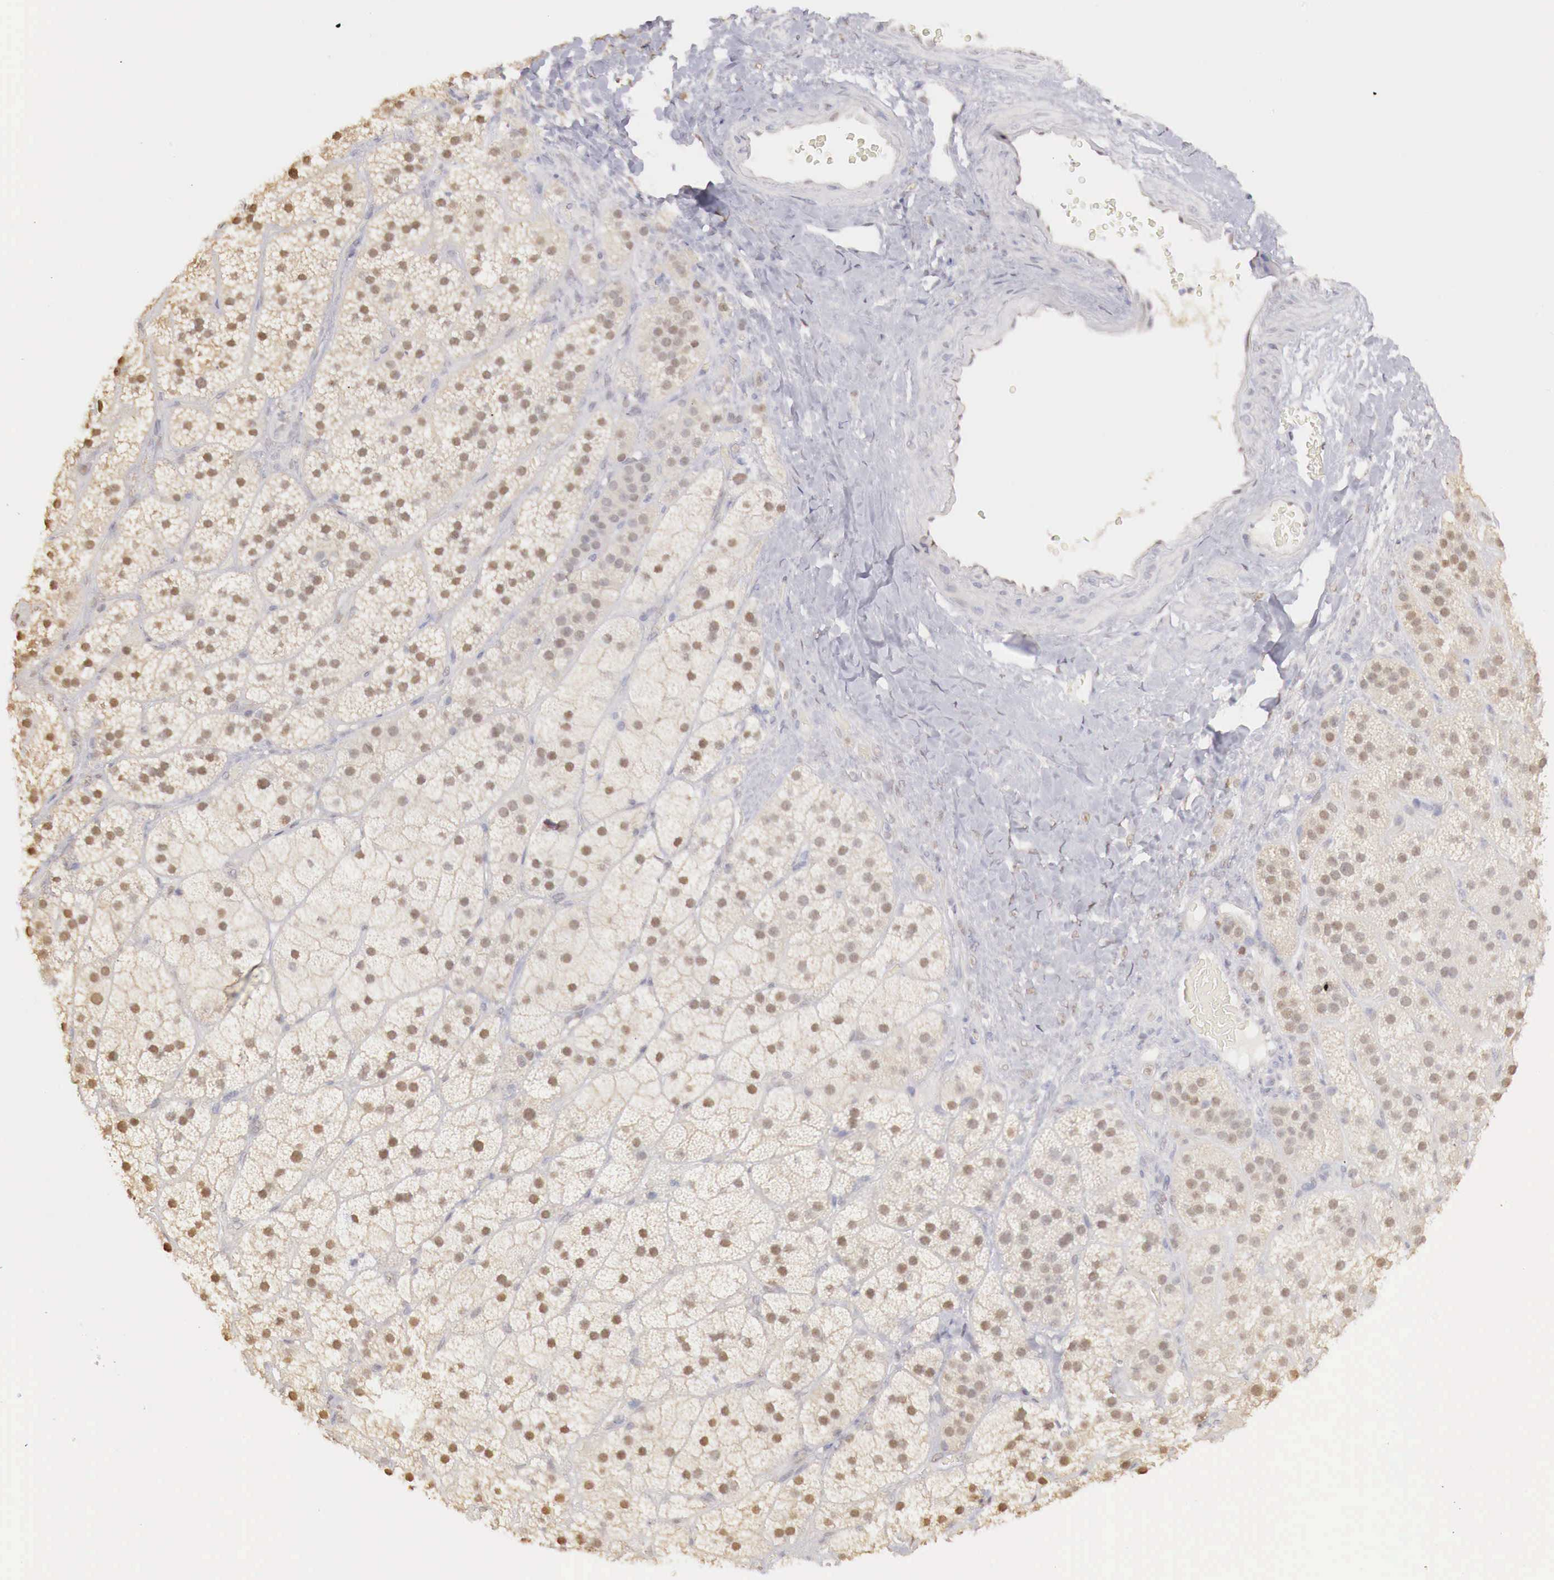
{"staining": {"intensity": "moderate", "quantity": "25%-75%", "location": "nuclear"}, "tissue": "adrenal gland", "cell_type": "Glandular cells", "image_type": "normal", "snomed": [{"axis": "morphology", "description": "Normal tissue, NOS"}, {"axis": "topography", "description": "Adrenal gland"}], "caption": "Immunohistochemistry image of benign adrenal gland stained for a protein (brown), which exhibits medium levels of moderate nuclear positivity in about 25%-75% of glandular cells.", "gene": "UBA1", "patient": {"sex": "male", "age": 57}}